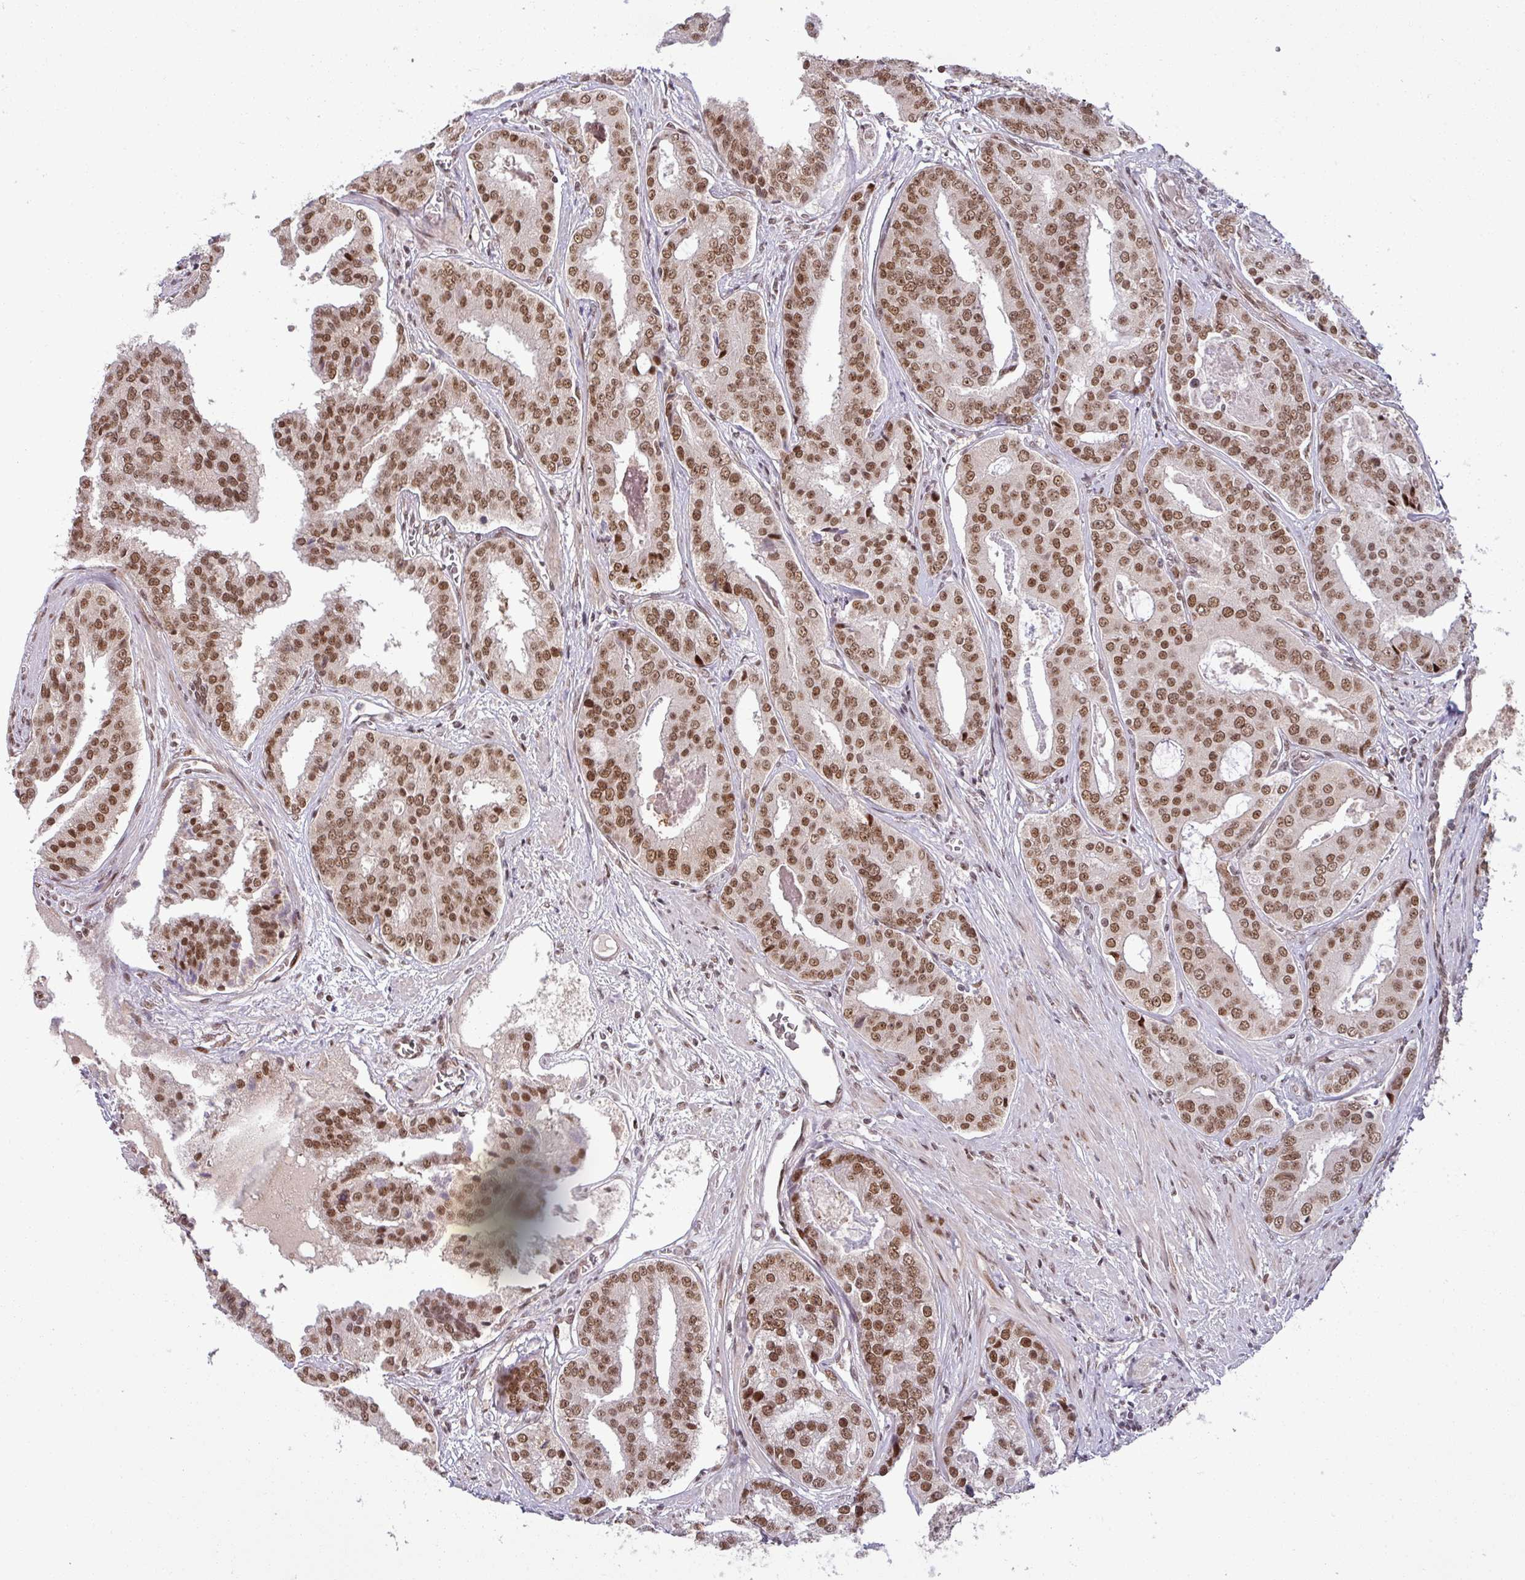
{"staining": {"intensity": "strong", "quantity": ">75%", "location": "nuclear"}, "tissue": "prostate cancer", "cell_type": "Tumor cells", "image_type": "cancer", "snomed": [{"axis": "morphology", "description": "Adenocarcinoma, High grade"}, {"axis": "topography", "description": "Prostate"}], "caption": "An immunohistochemistry (IHC) histopathology image of tumor tissue is shown. Protein staining in brown highlights strong nuclear positivity in high-grade adenocarcinoma (prostate) within tumor cells. (Stains: DAB in brown, nuclei in blue, Microscopy: brightfield microscopy at high magnification).", "gene": "PTPN20", "patient": {"sex": "male", "age": 71}}